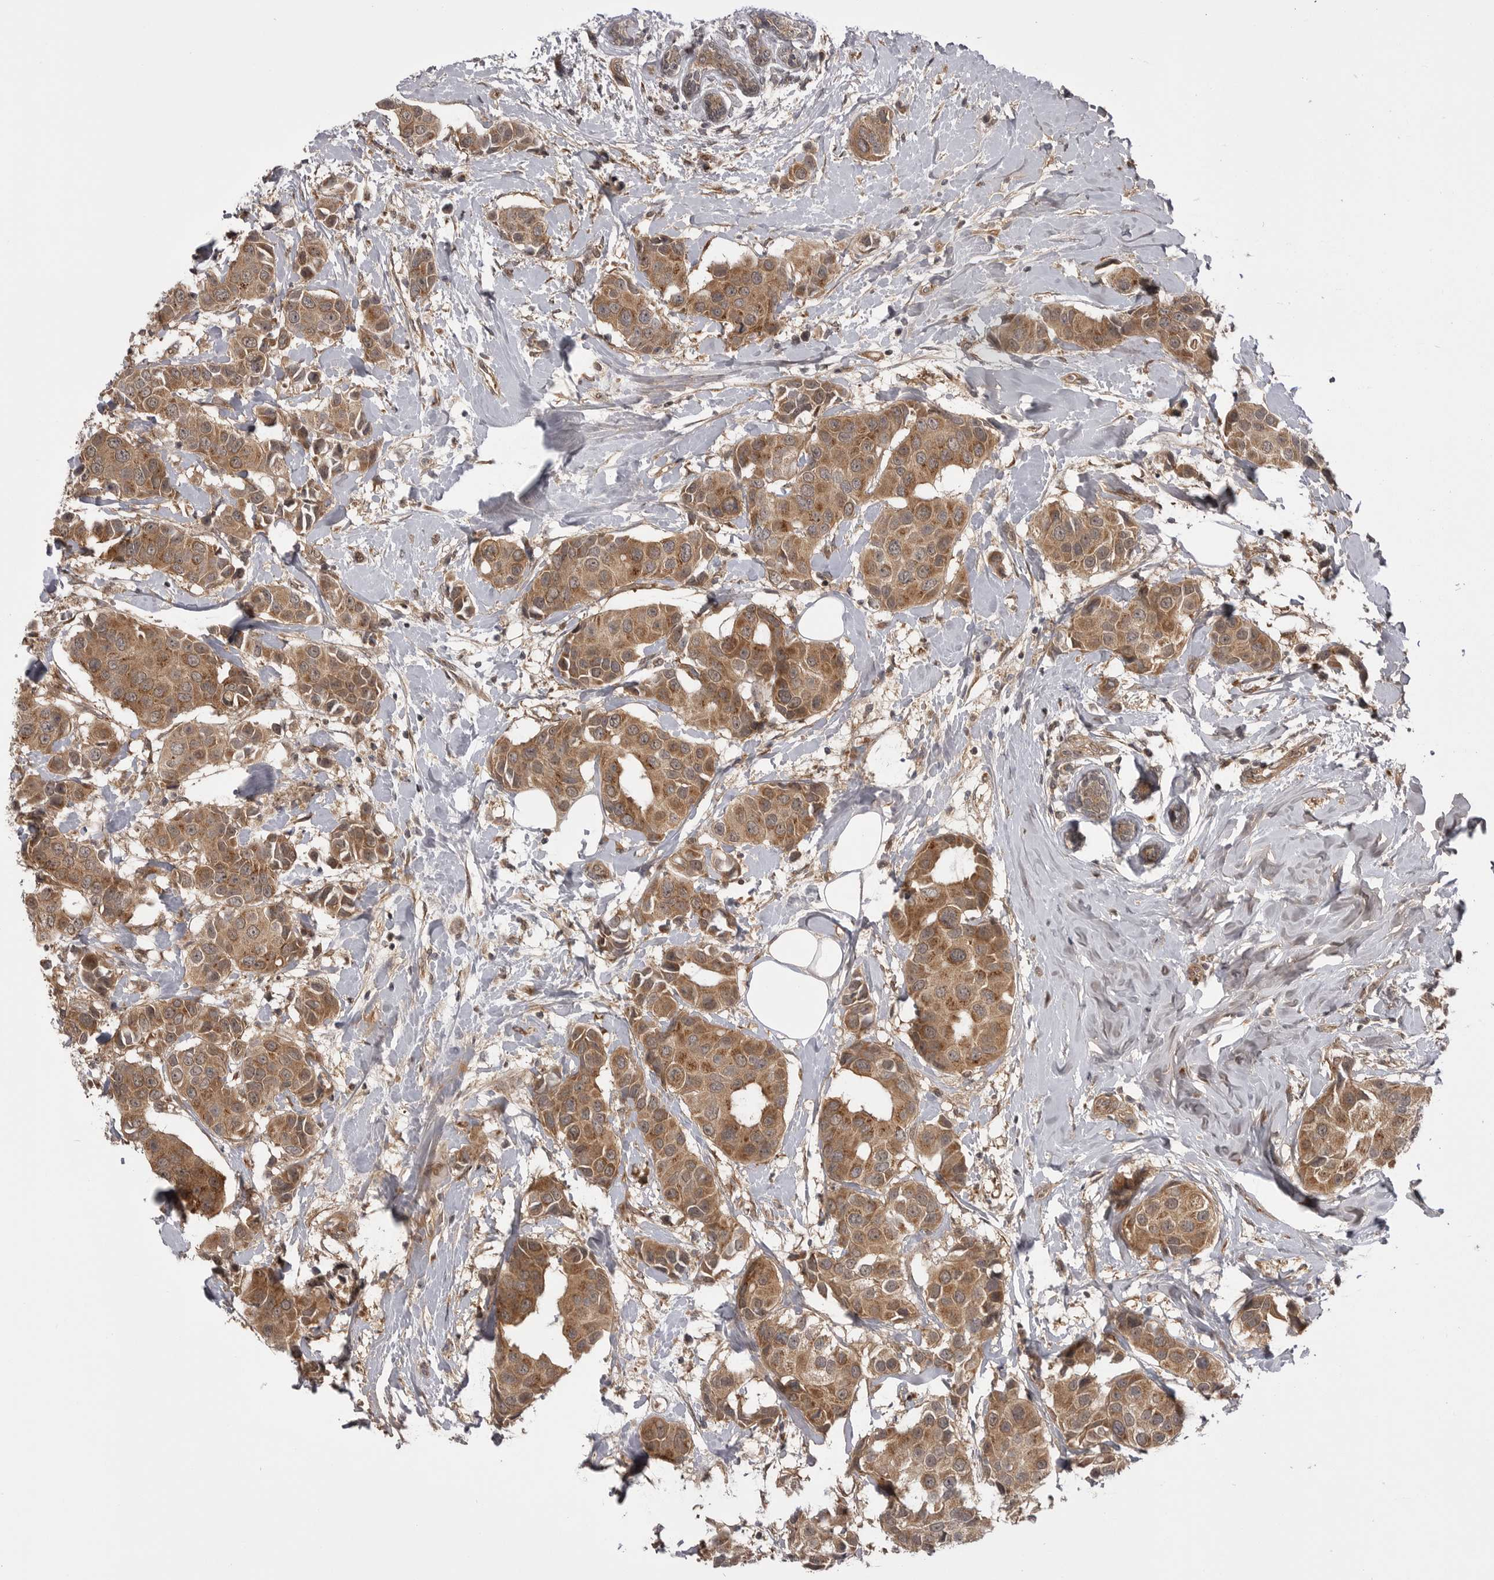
{"staining": {"intensity": "moderate", "quantity": ">75%", "location": "cytoplasmic/membranous"}, "tissue": "breast cancer", "cell_type": "Tumor cells", "image_type": "cancer", "snomed": [{"axis": "morphology", "description": "Normal tissue, NOS"}, {"axis": "morphology", "description": "Duct carcinoma"}, {"axis": "topography", "description": "Breast"}], "caption": "The micrograph displays staining of invasive ductal carcinoma (breast), revealing moderate cytoplasmic/membranous protein expression (brown color) within tumor cells. Nuclei are stained in blue.", "gene": "PDCL", "patient": {"sex": "female", "age": 39}}